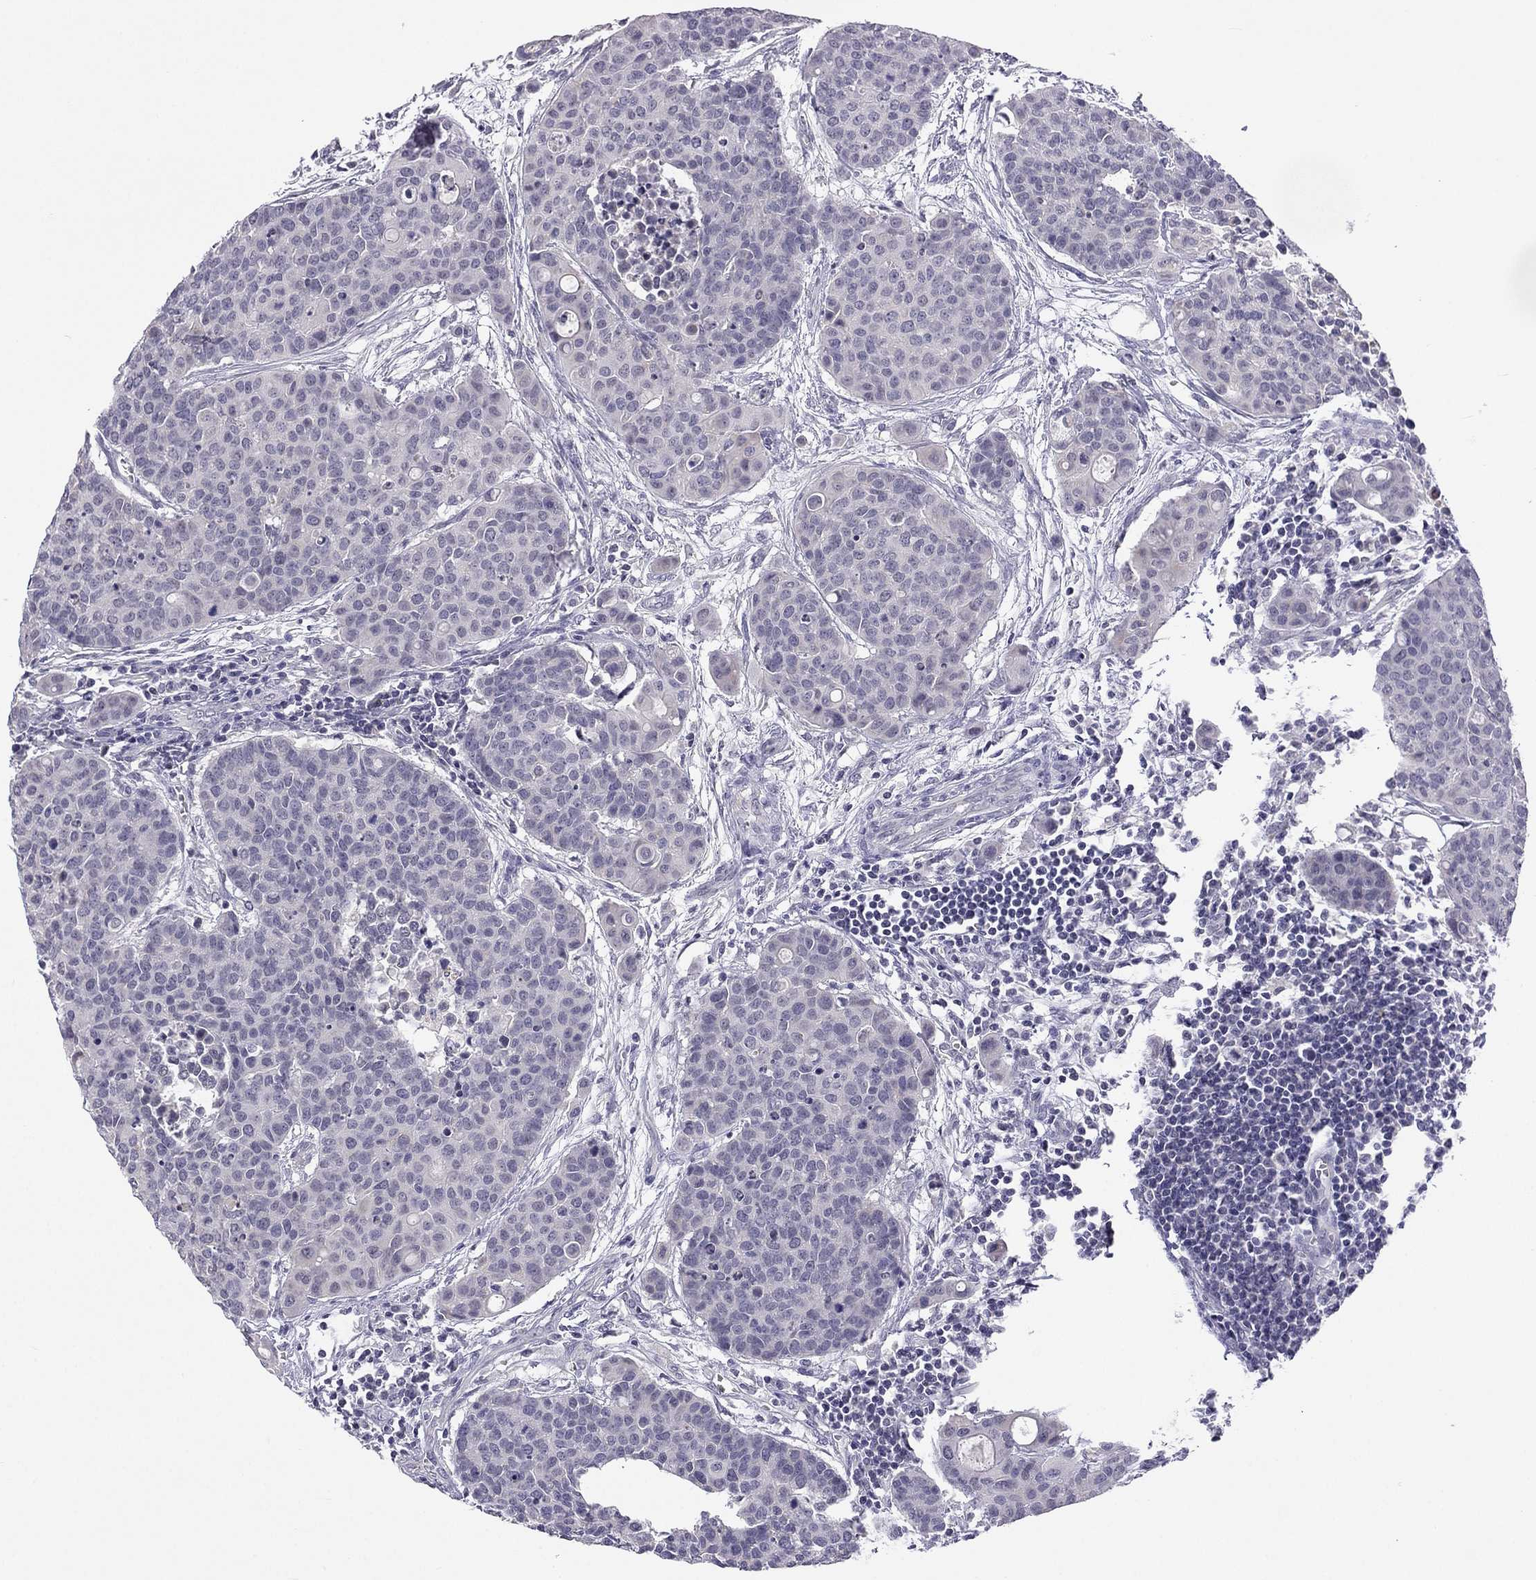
{"staining": {"intensity": "negative", "quantity": "none", "location": "none"}, "tissue": "carcinoid", "cell_type": "Tumor cells", "image_type": "cancer", "snomed": [{"axis": "morphology", "description": "Carcinoid, malignant, NOS"}, {"axis": "topography", "description": "Colon"}], "caption": "Protein analysis of carcinoid exhibits no significant expression in tumor cells.", "gene": "C5orf49", "patient": {"sex": "male", "age": 81}}